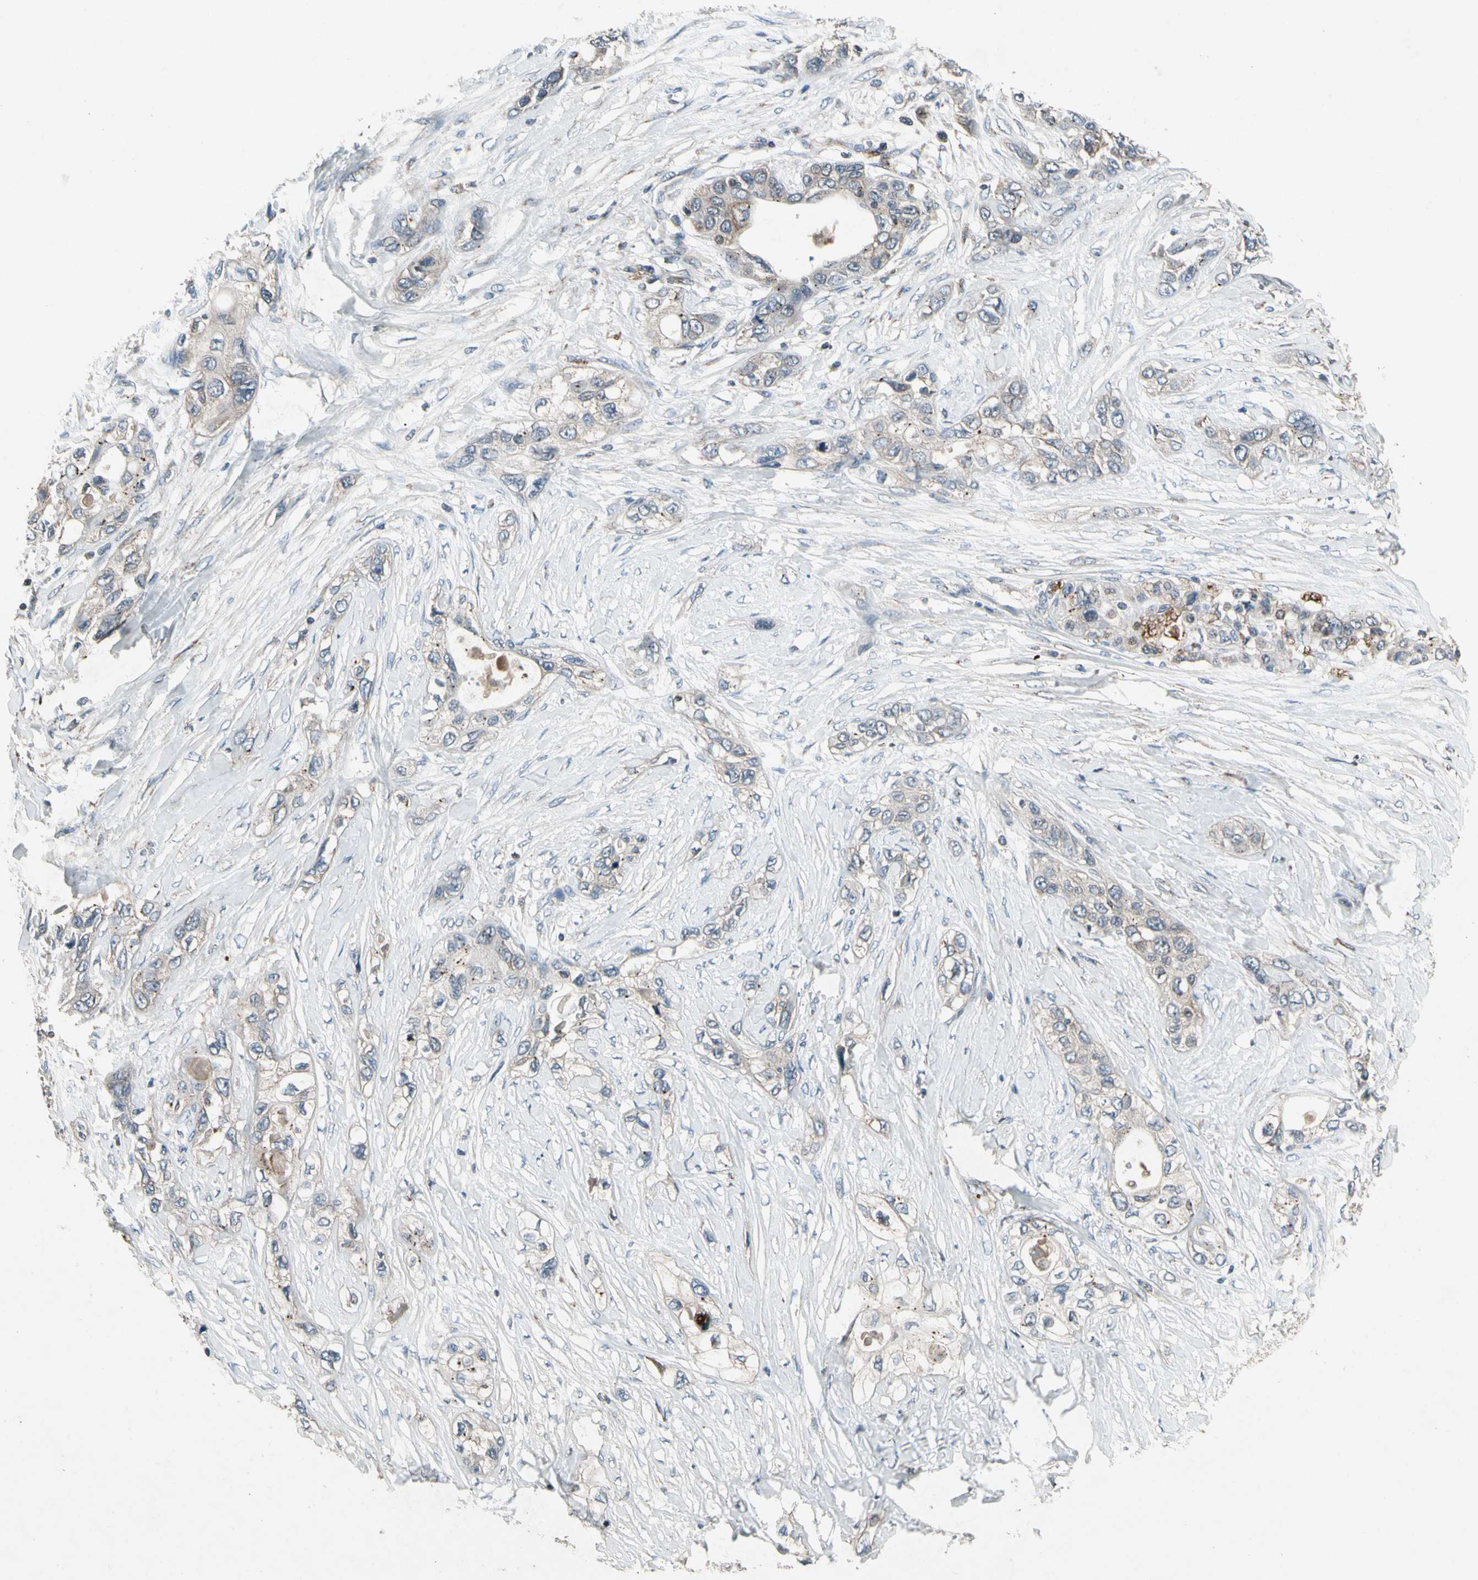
{"staining": {"intensity": "moderate", "quantity": "<25%", "location": "cytoplasmic/membranous"}, "tissue": "pancreatic cancer", "cell_type": "Tumor cells", "image_type": "cancer", "snomed": [{"axis": "morphology", "description": "Adenocarcinoma, NOS"}, {"axis": "topography", "description": "Pancreas"}], "caption": "Immunohistochemistry (IHC) image of neoplastic tissue: human adenocarcinoma (pancreatic) stained using IHC displays low levels of moderate protein expression localized specifically in the cytoplasmic/membranous of tumor cells, appearing as a cytoplasmic/membranous brown color.", "gene": "NMI", "patient": {"sex": "female", "age": 70}}